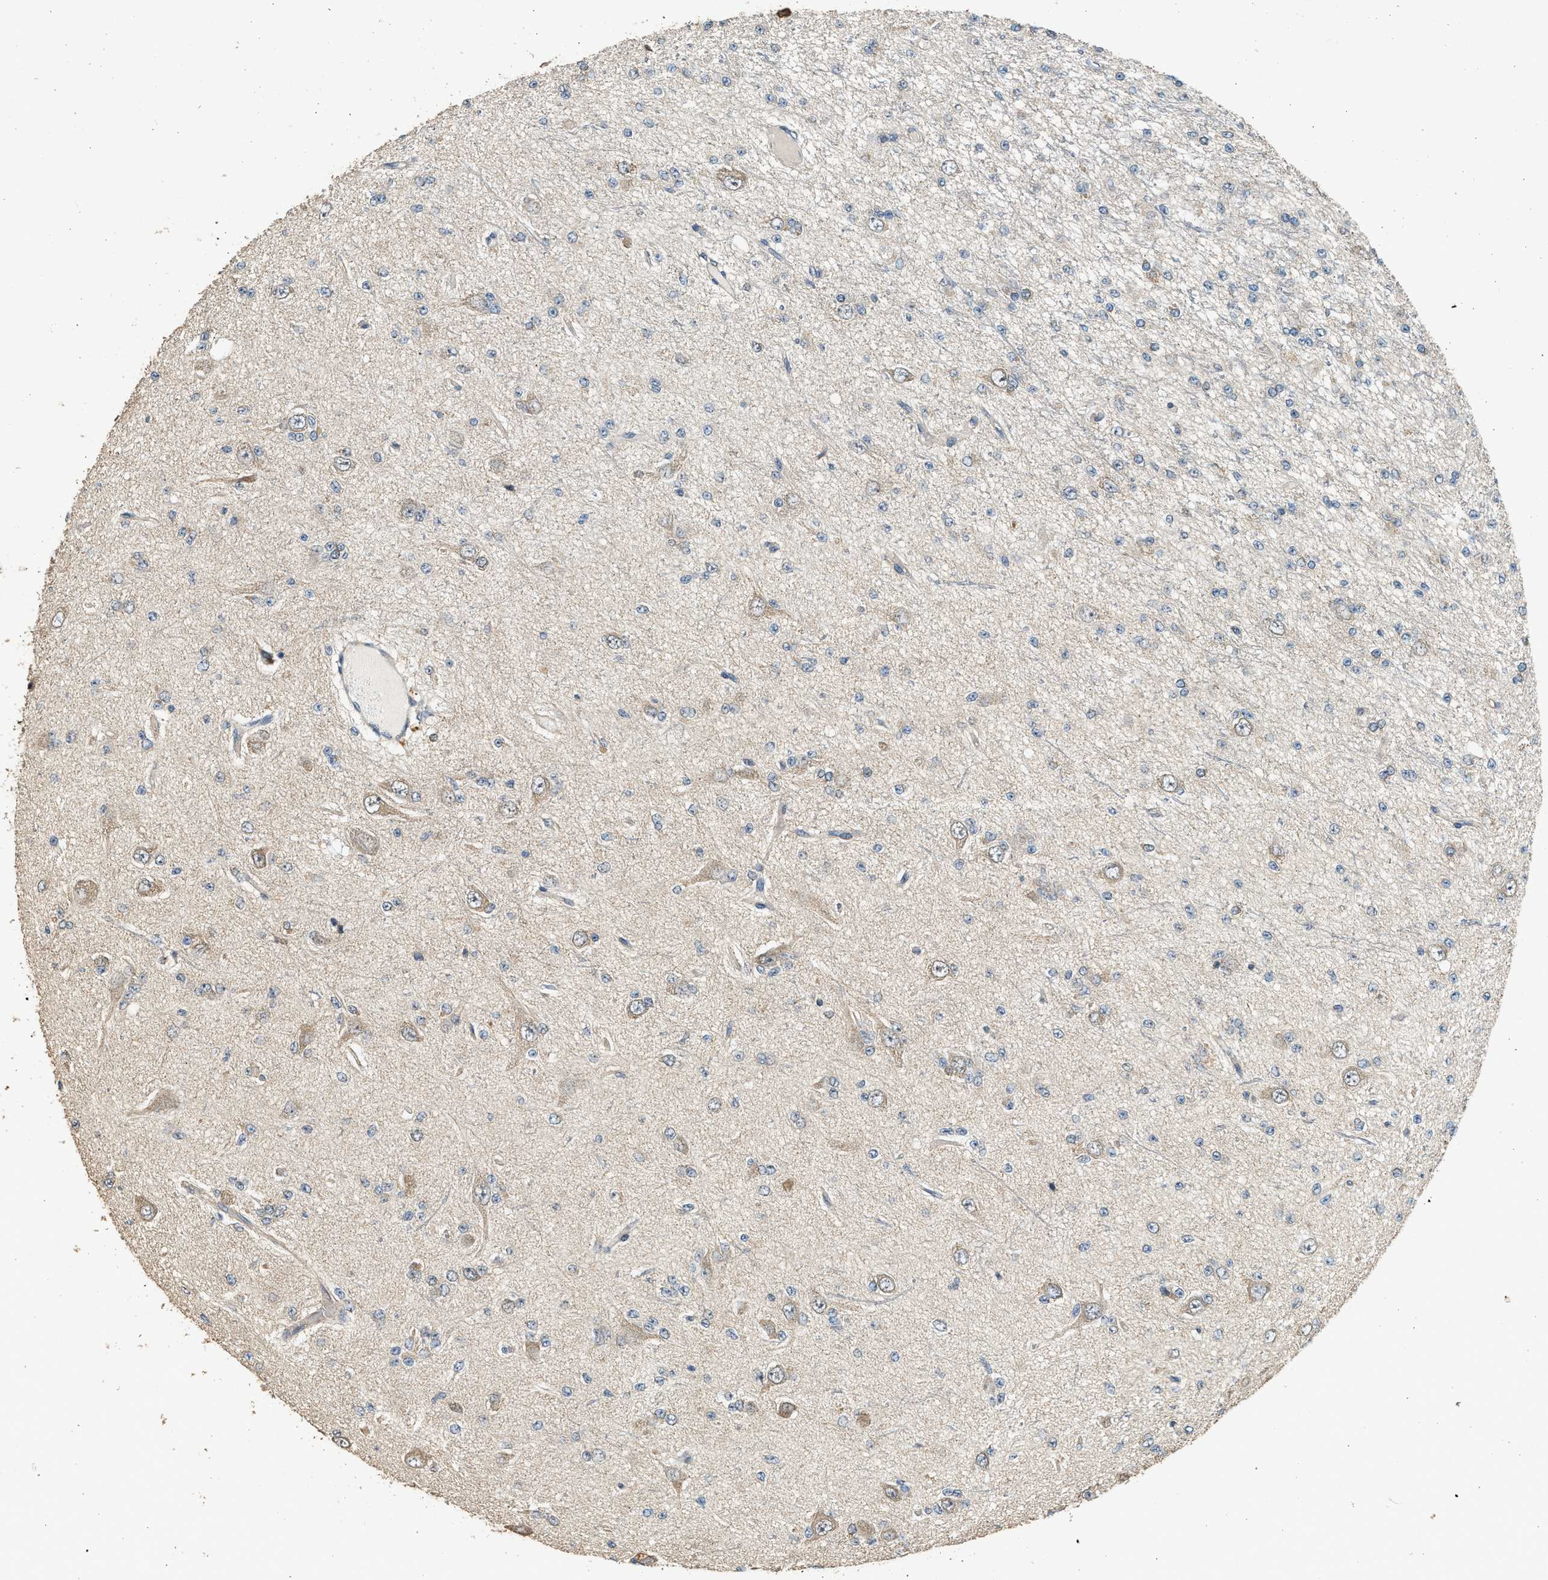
{"staining": {"intensity": "negative", "quantity": "none", "location": "none"}, "tissue": "glioma", "cell_type": "Tumor cells", "image_type": "cancer", "snomed": [{"axis": "morphology", "description": "Glioma, malignant, Low grade"}, {"axis": "topography", "description": "Brain"}], "caption": "Immunohistochemical staining of glioma exhibits no significant staining in tumor cells. (IHC, brightfield microscopy, high magnification).", "gene": "PCLO", "patient": {"sex": "male", "age": 38}}